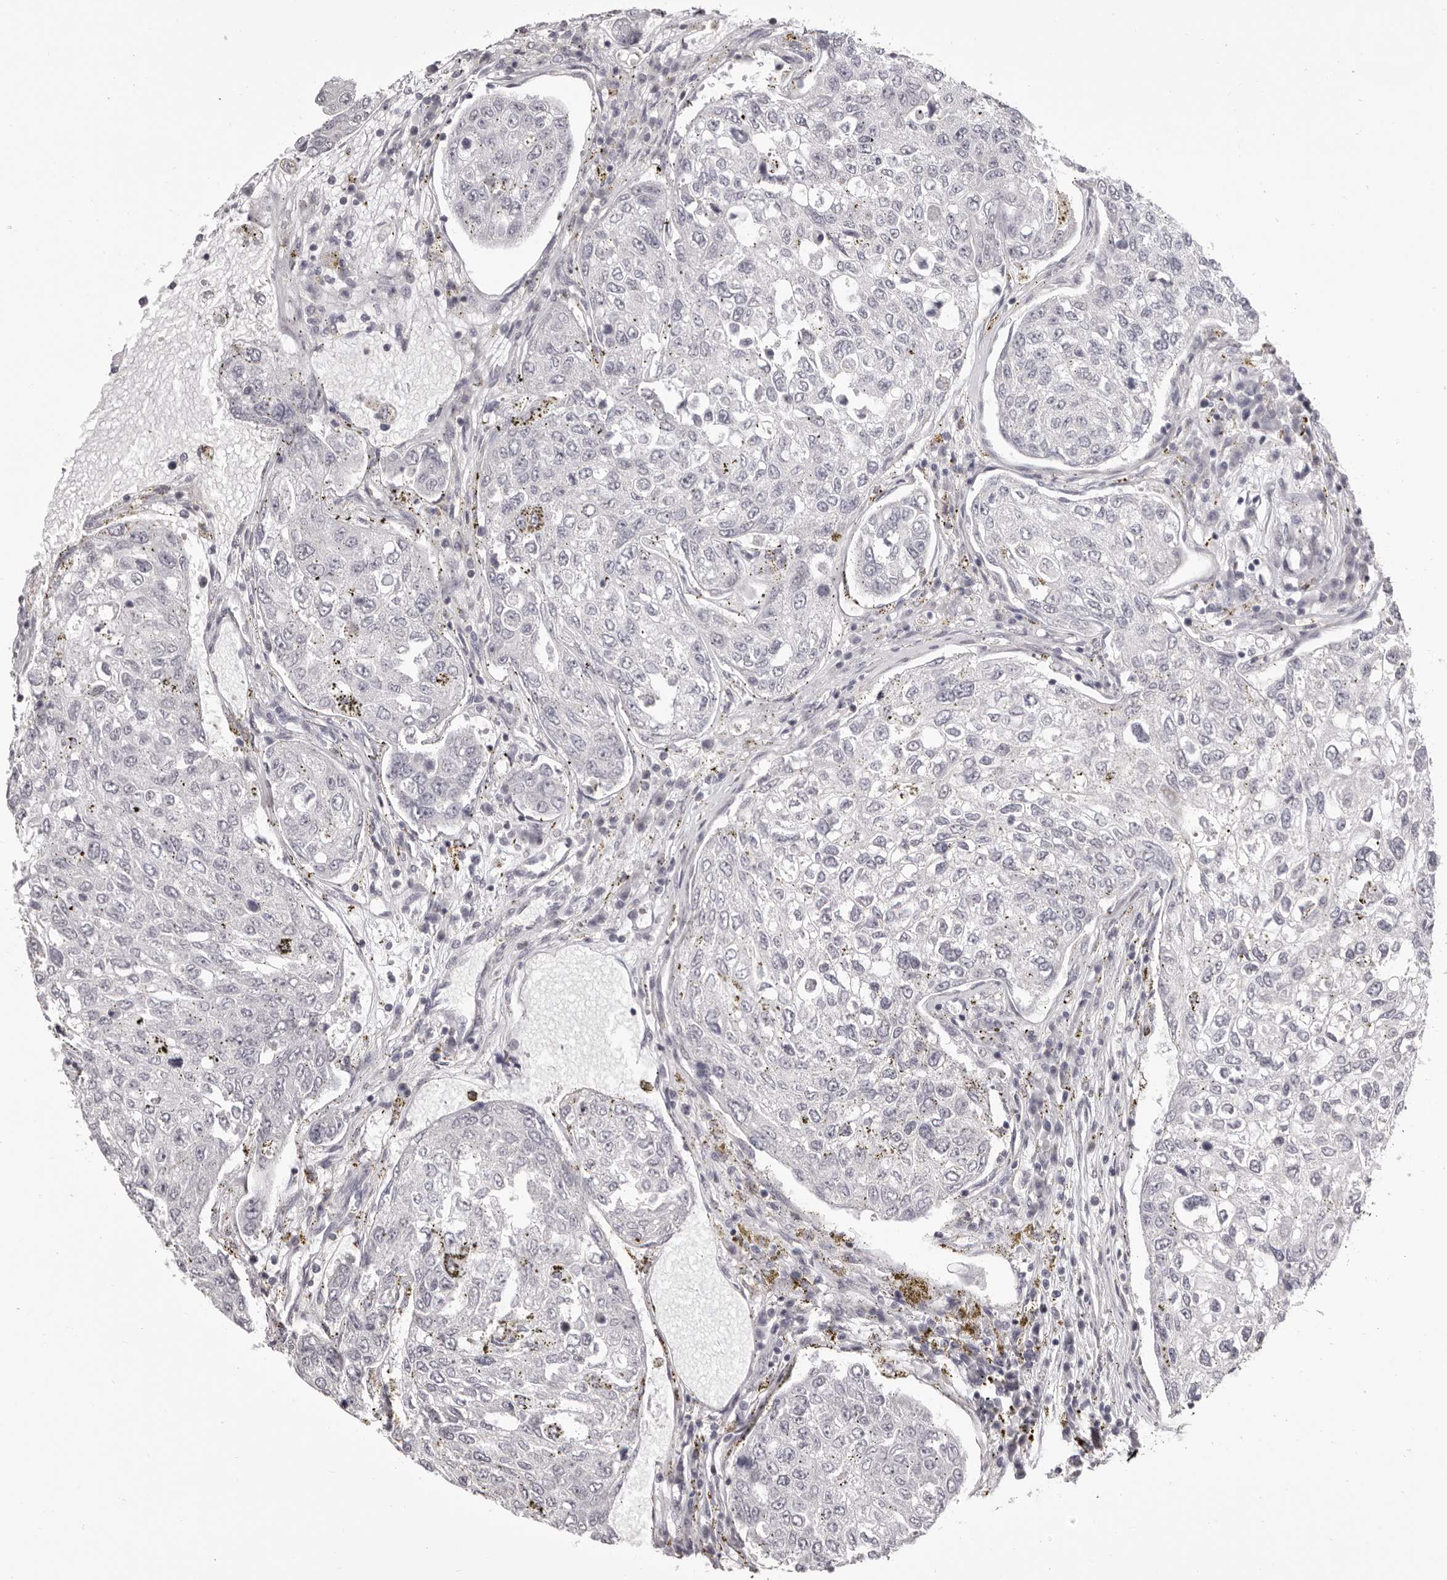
{"staining": {"intensity": "negative", "quantity": "none", "location": "none"}, "tissue": "urothelial cancer", "cell_type": "Tumor cells", "image_type": "cancer", "snomed": [{"axis": "morphology", "description": "Urothelial carcinoma, High grade"}, {"axis": "topography", "description": "Lymph node"}, {"axis": "topography", "description": "Urinary bladder"}], "caption": "DAB (3,3'-diaminobenzidine) immunohistochemical staining of human high-grade urothelial carcinoma displays no significant expression in tumor cells.", "gene": "OTUD3", "patient": {"sex": "male", "age": 51}}